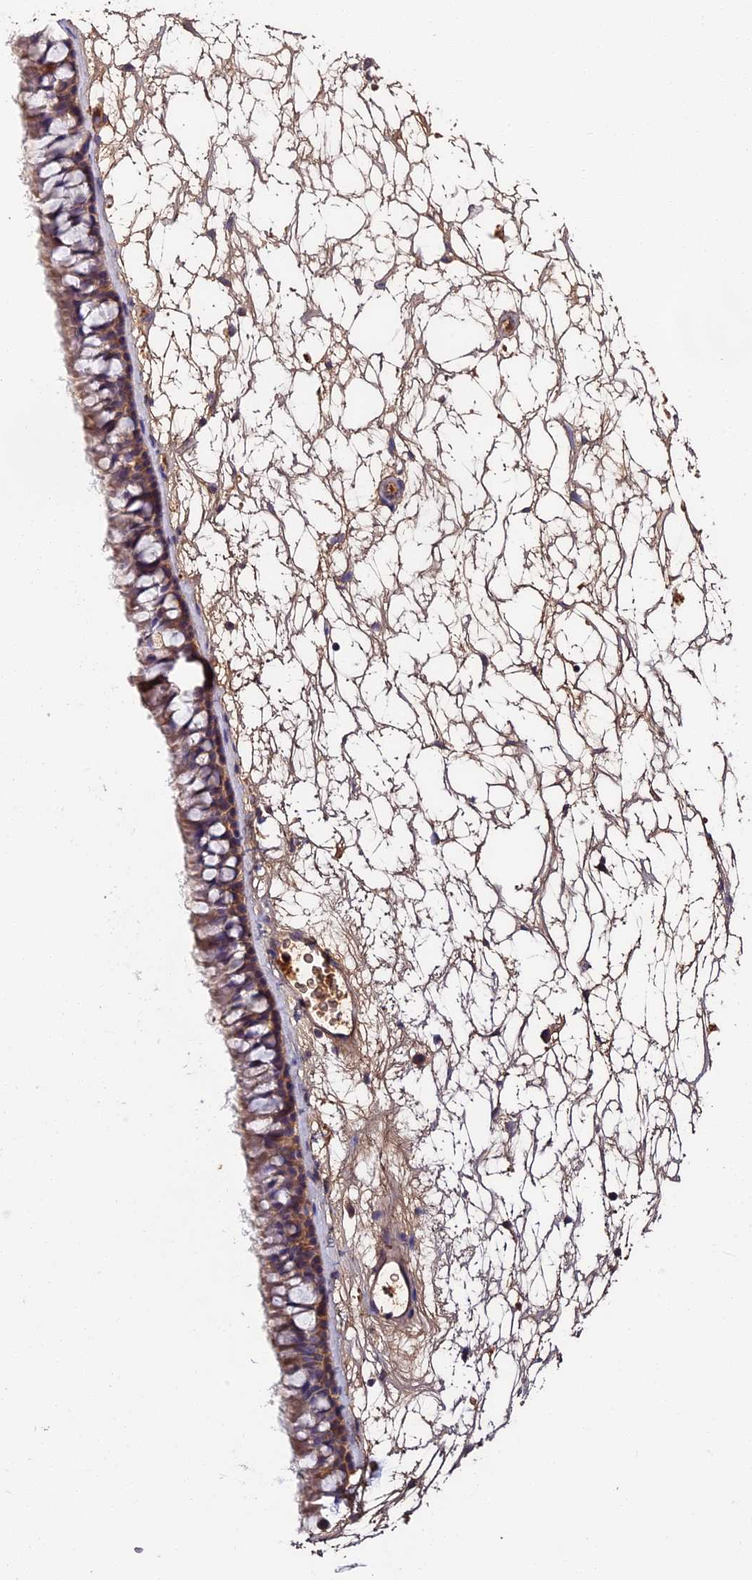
{"staining": {"intensity": "strong", "quantity": "25%-75%", "location": "cytoplasmic/membranous"}, "tissue": "nasopharynx", "cell_type": "Respiratory epithelial cells", "image_type": "normal", "snomed": [{"axis": "morphology", "description": "Normal tissue, NOS"}, {"axis": "topography", "description": "Nasopharynx"}], "caption": "IHC of normal nasopharynx shows high levels of strong cytoplasmic/membranous positivity in approximately 25%-75% of respiratory epithelial cells.", "gene": "ADGRD1", "patient": {"sex": "male", "age": 64}}